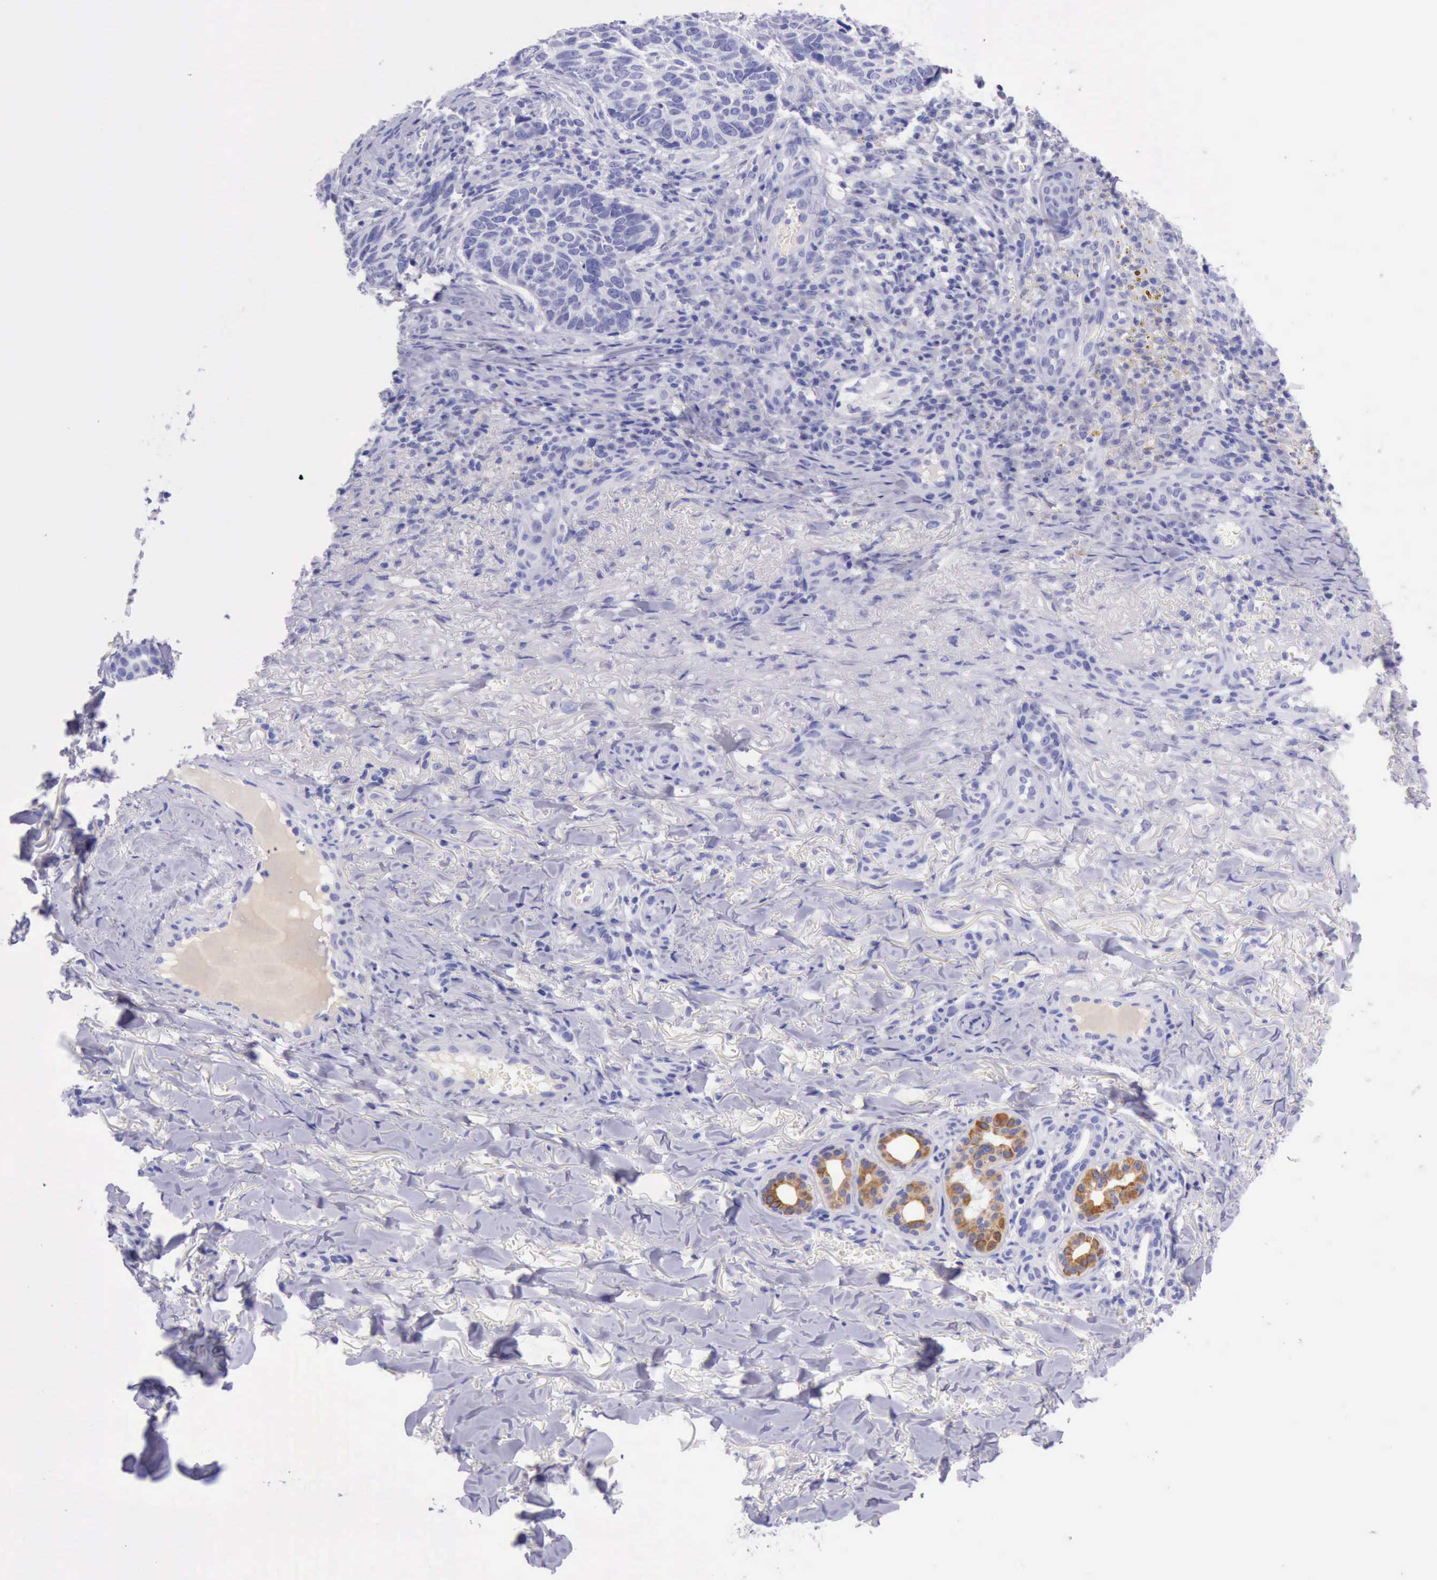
{"staining": {"intensity": "negative", "quantity": "none", "location": "none"}, "tissue": "skin cancer", "cell_type": "Tumor cells", "image_type": "cancer", "snomed": [{"axis": "morphology", "description": "Basal cell carcinoma"}, {"axis": "topography", "description": "Skin"}], "caption": "High magnification brightfield microscopy of skin cancer (basal cell carcinoma) stained with DAB (brown) and counterstained with hematoxylin (blue): tumor cells show no significant positivity. (DAB (3,3'-diaminobenzidine) immunohistochemistry (IHC), high magnification).", "gene": "KRT8", "patient": {"sex": "male", "age": 81}}